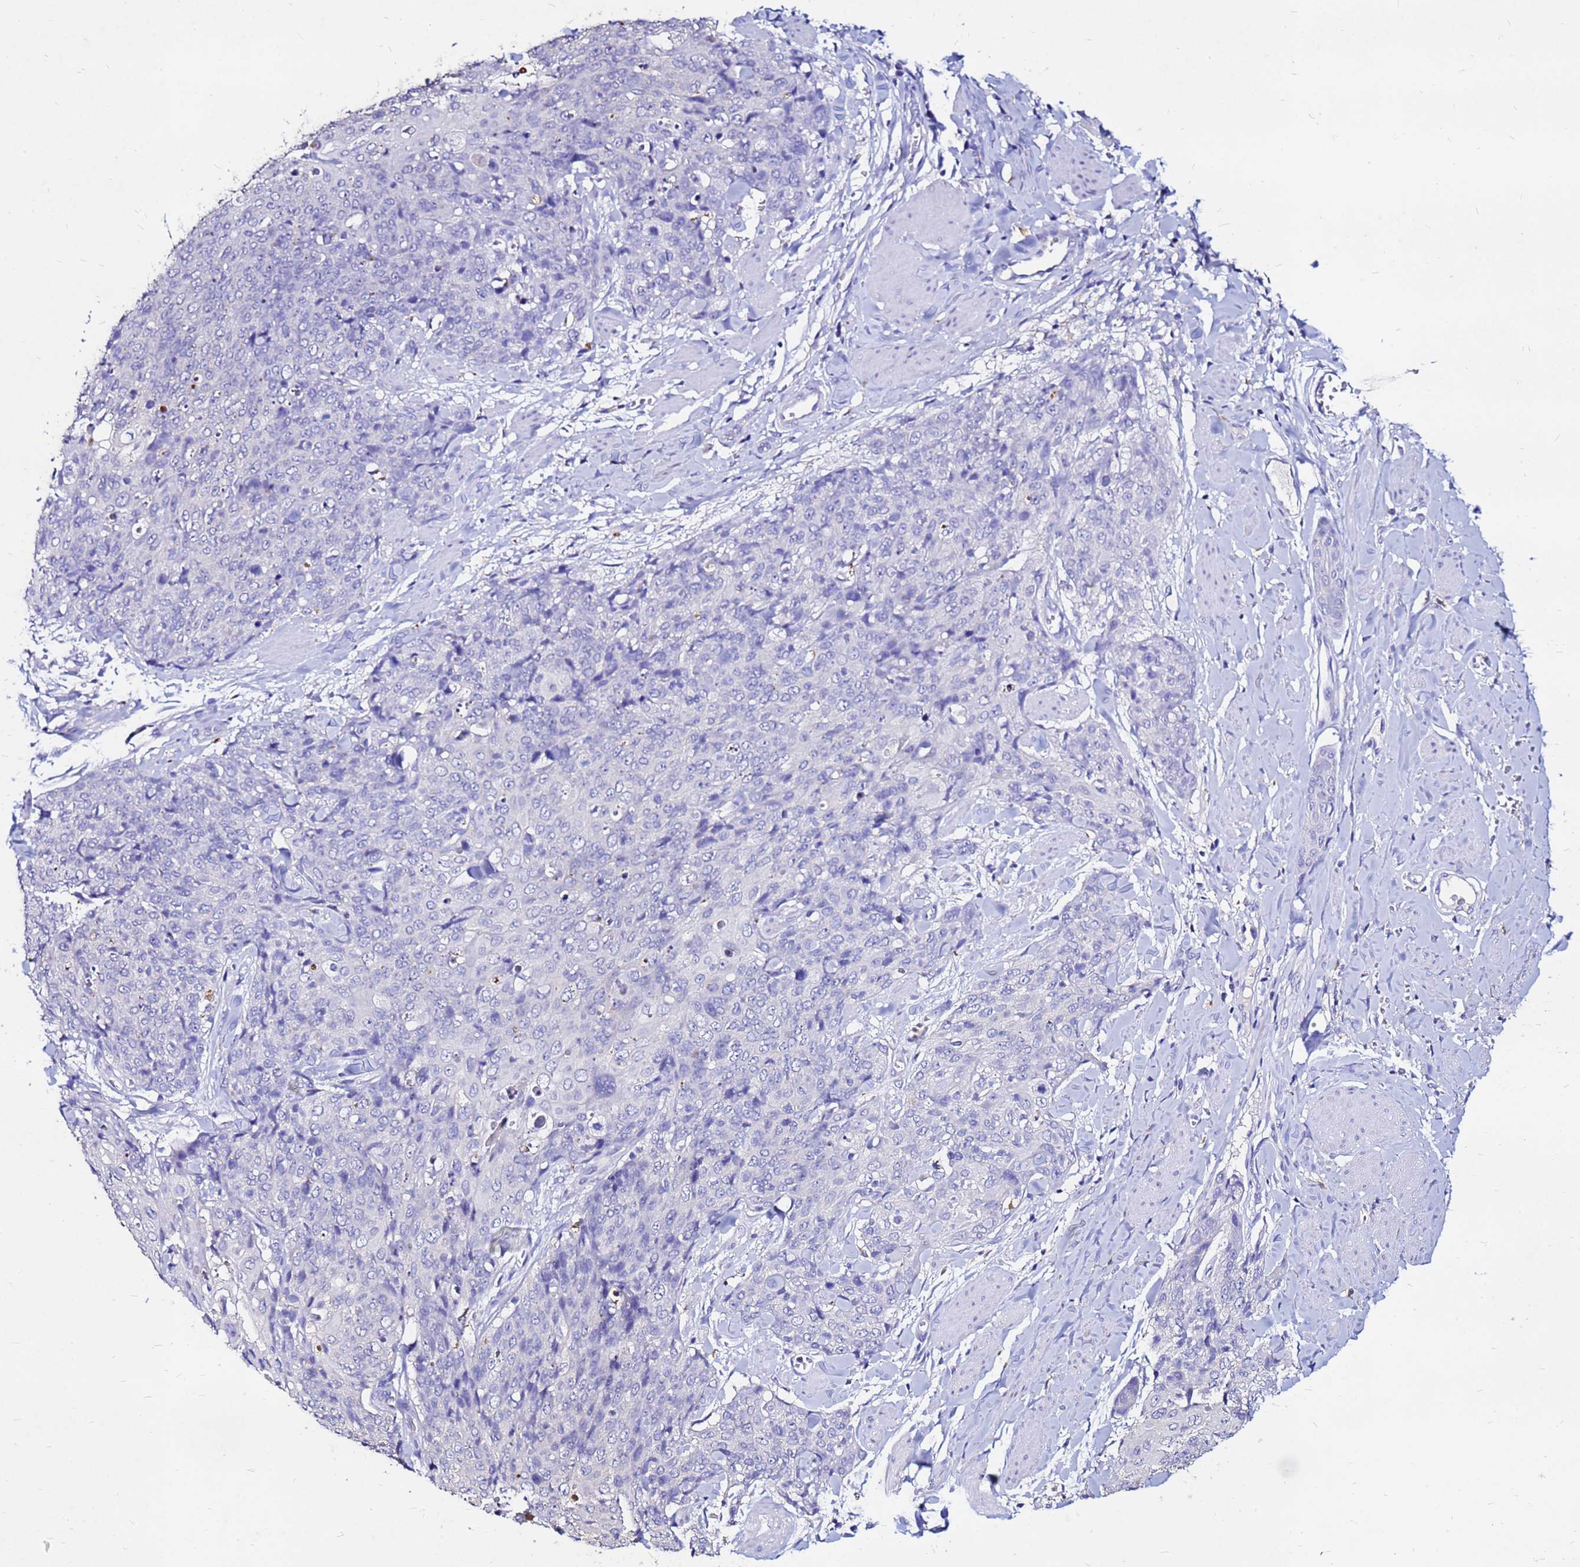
{"staining": {"intensity": "negative", "quantity": "none", "location": "none"}, "tissue": "skin cancer", "cell_type": "Tumor cells", "image_type": "cancer", "snomed": [{"axis": "morphology", "description": "Squamous cell carcinoma, NOS"}, {"axis": "topography", "description": "Skin"}, {"axis": "topography", "description": "Vulva"}], "caption": "Immunohistochemistry of human skin cancer exhibits no expression in tumor cells.", "gene": "FAM183A", "patient": {"sex": "female", "age": 85}}